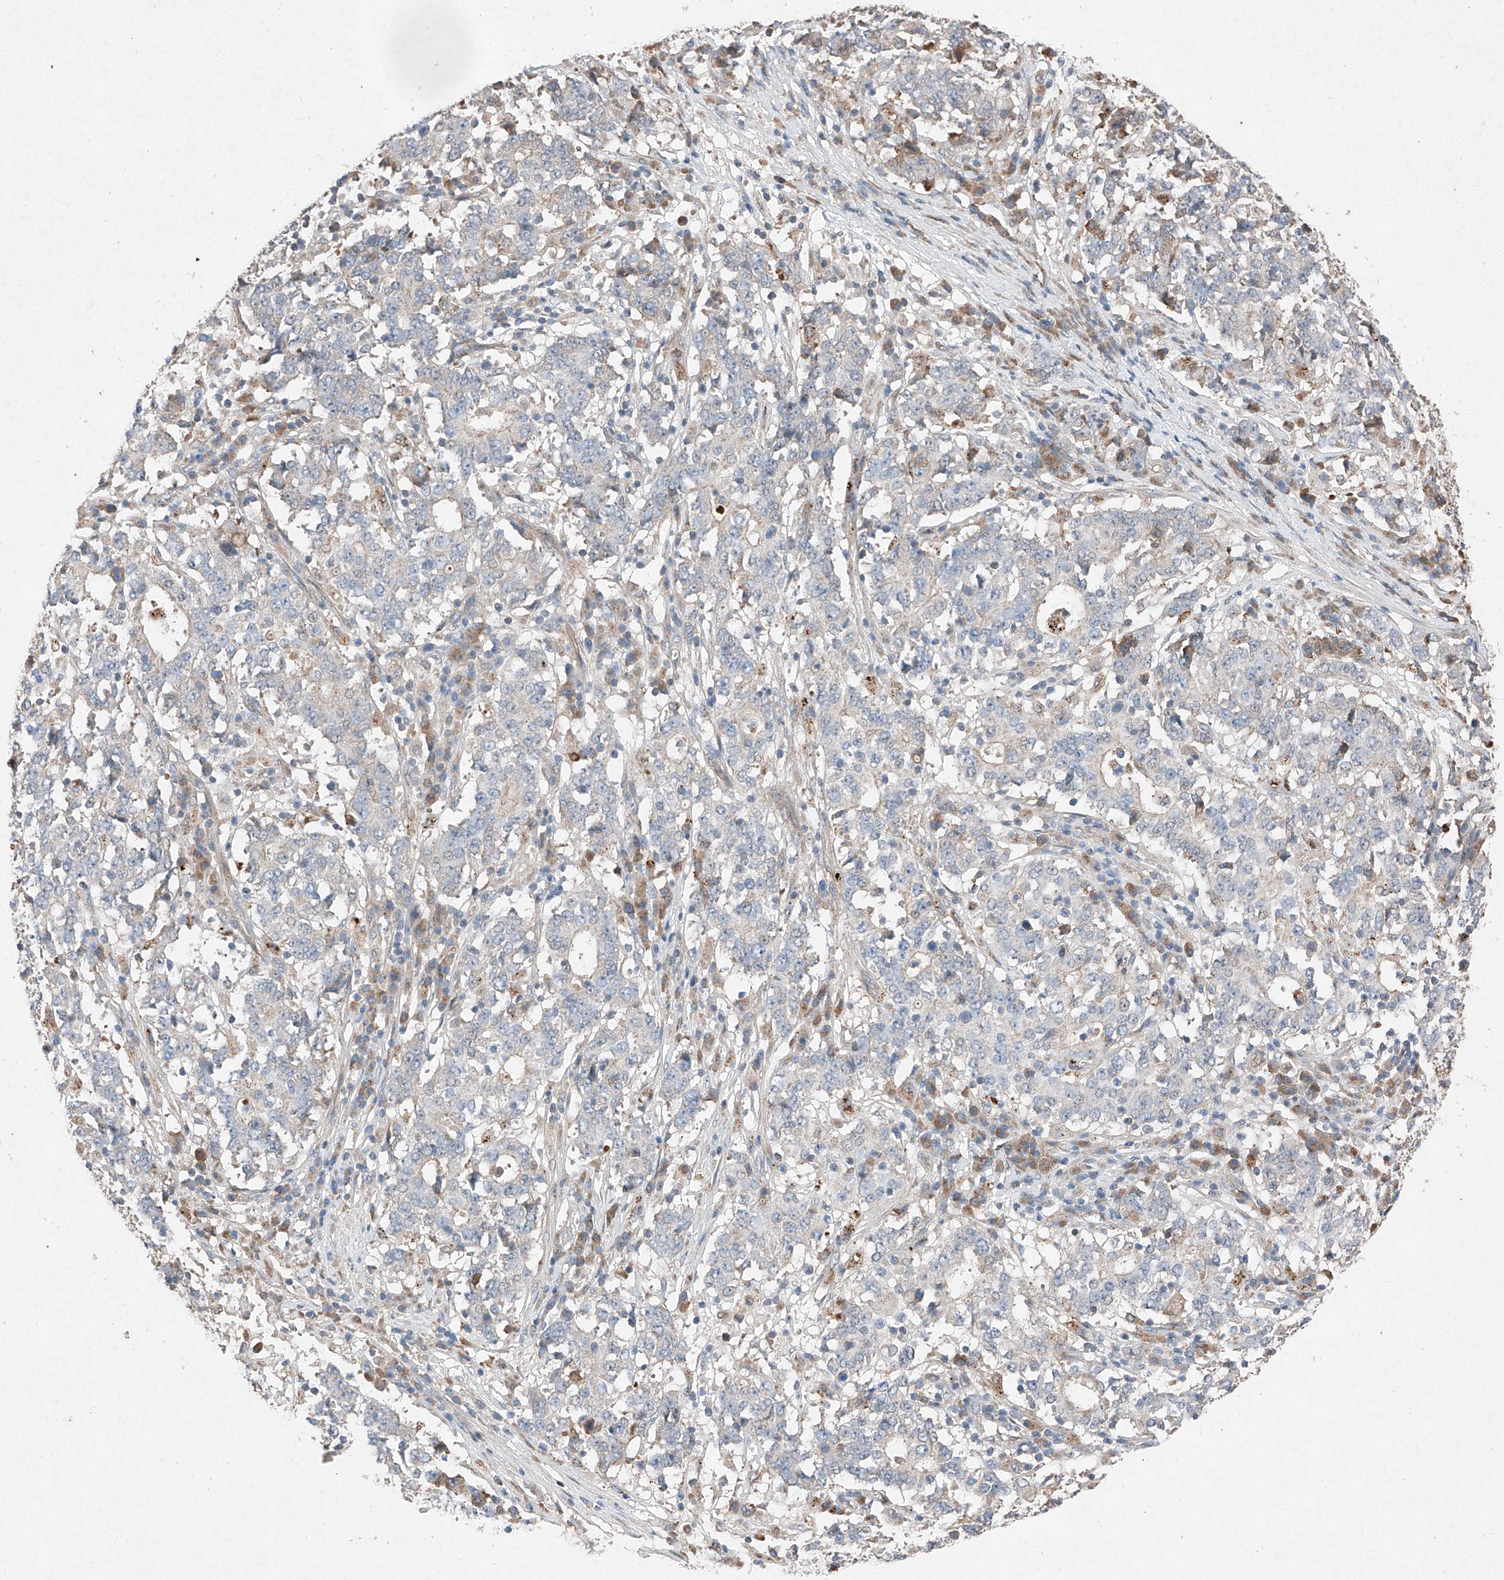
{"staining": {"intensity": "negative", "quantity": "none", "location": "none"}, "tissue": "stomach cancer", "cell_type": "Tumor cells", "image_type": "cancer", "snomed": [{"axis": "morphology", "description": "Adenocarcinoma, NOS"}, {"axis": "topography", "description": "Stomach"}], "caption": "Micrograph shows no protein positivity in tumor cells of stomach cancer tissue.", "gene": "RUSC1", "patient": {"sex": "male", "age": 59}}